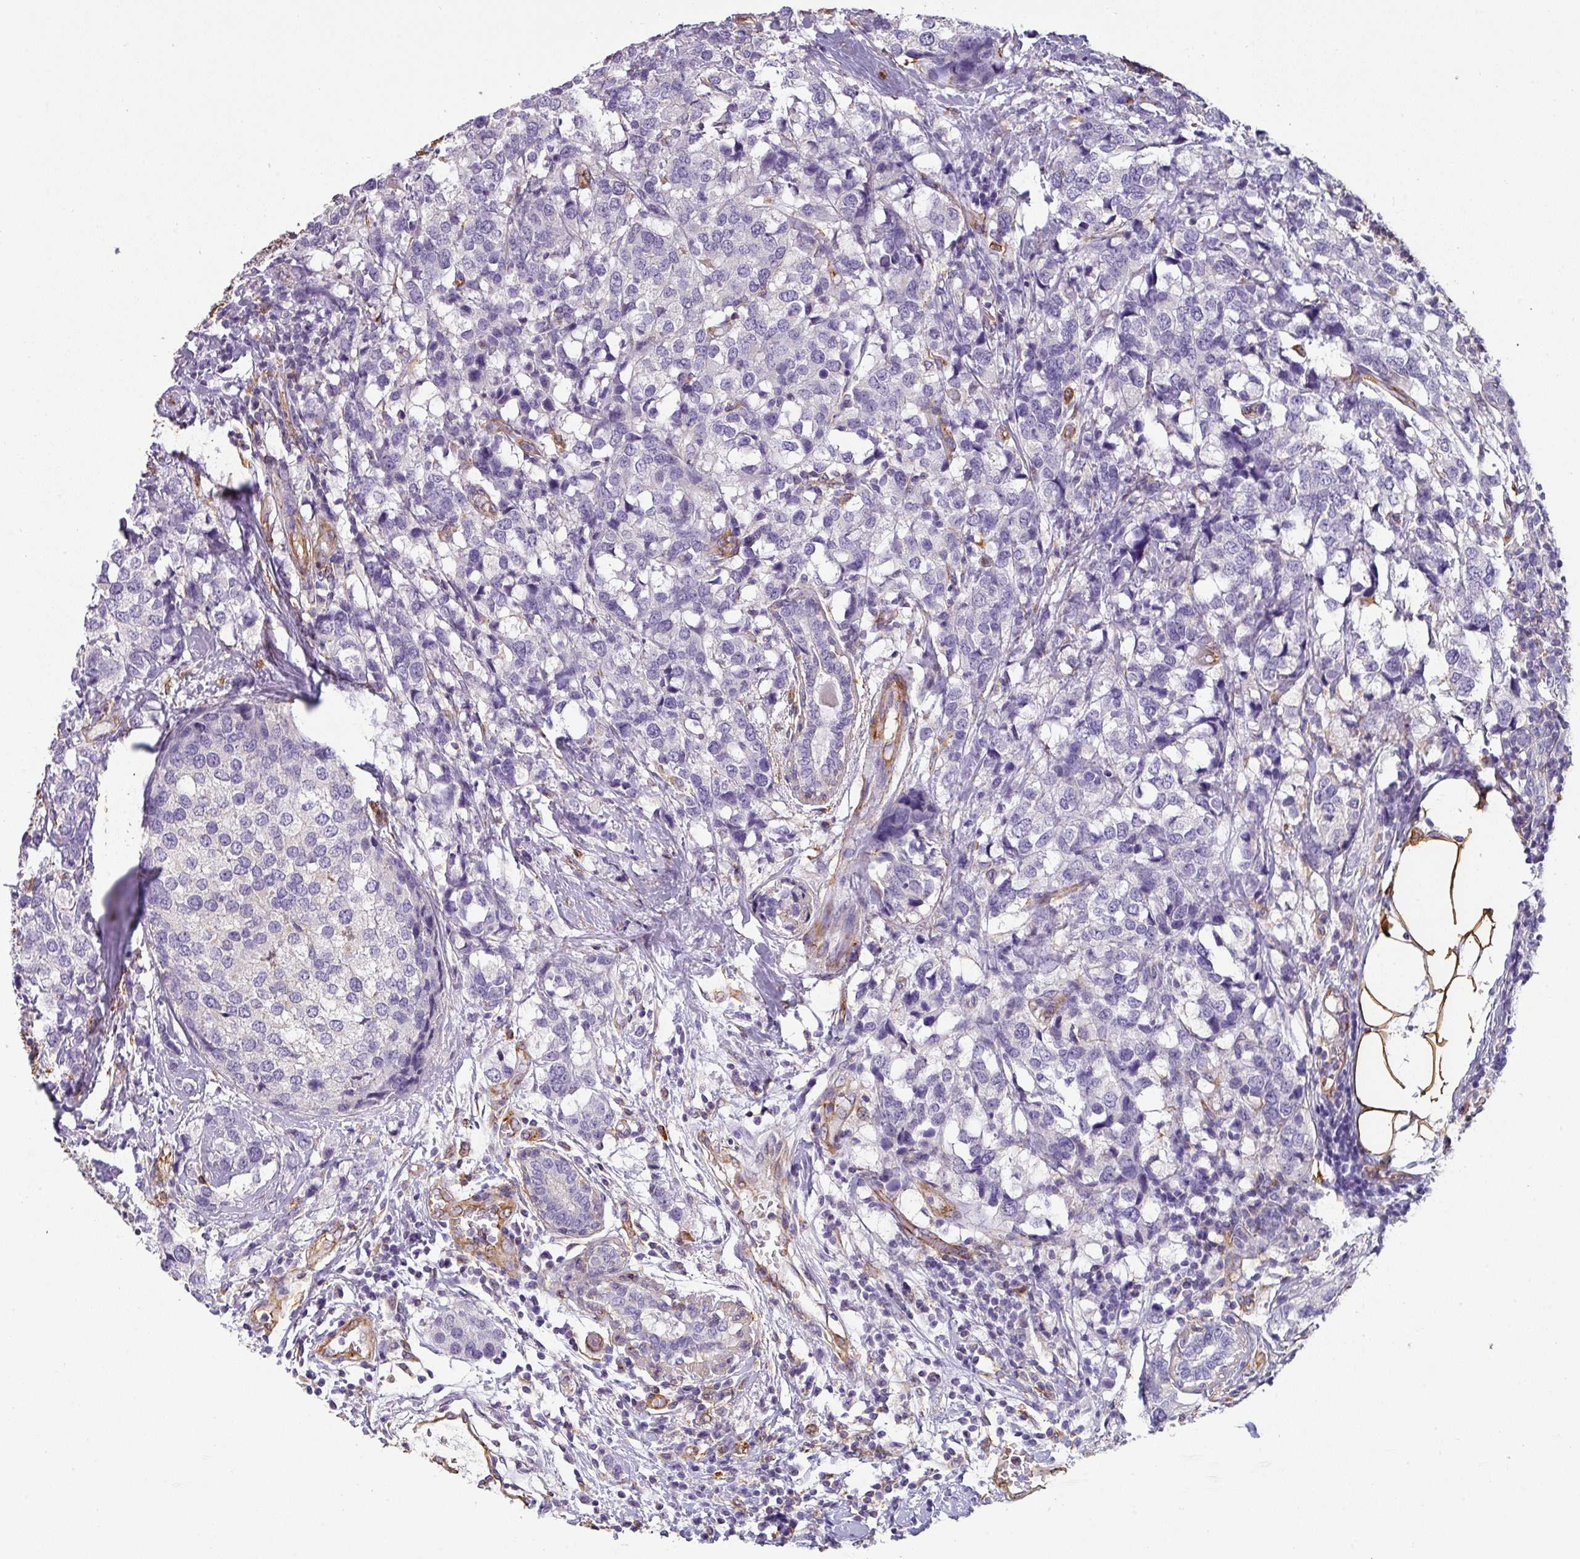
{"staining": {"intensity": "negative", "quantity": "none", "location": "none"}, "tissue": "breast cancer", "cell_type": "Tumor cells", "image_type": "cancer", "snomed": [{"axis": "morphology", "description": "Lobular carcinoma"}, {"axis": "topography", "description": "Breast"}], "caption": "This is an IHC histopathology image of human breast cancer. There is no expression in tumor cells.", "gene": "ZNF280C", "patient": {"sex": "female", "age": 59}}